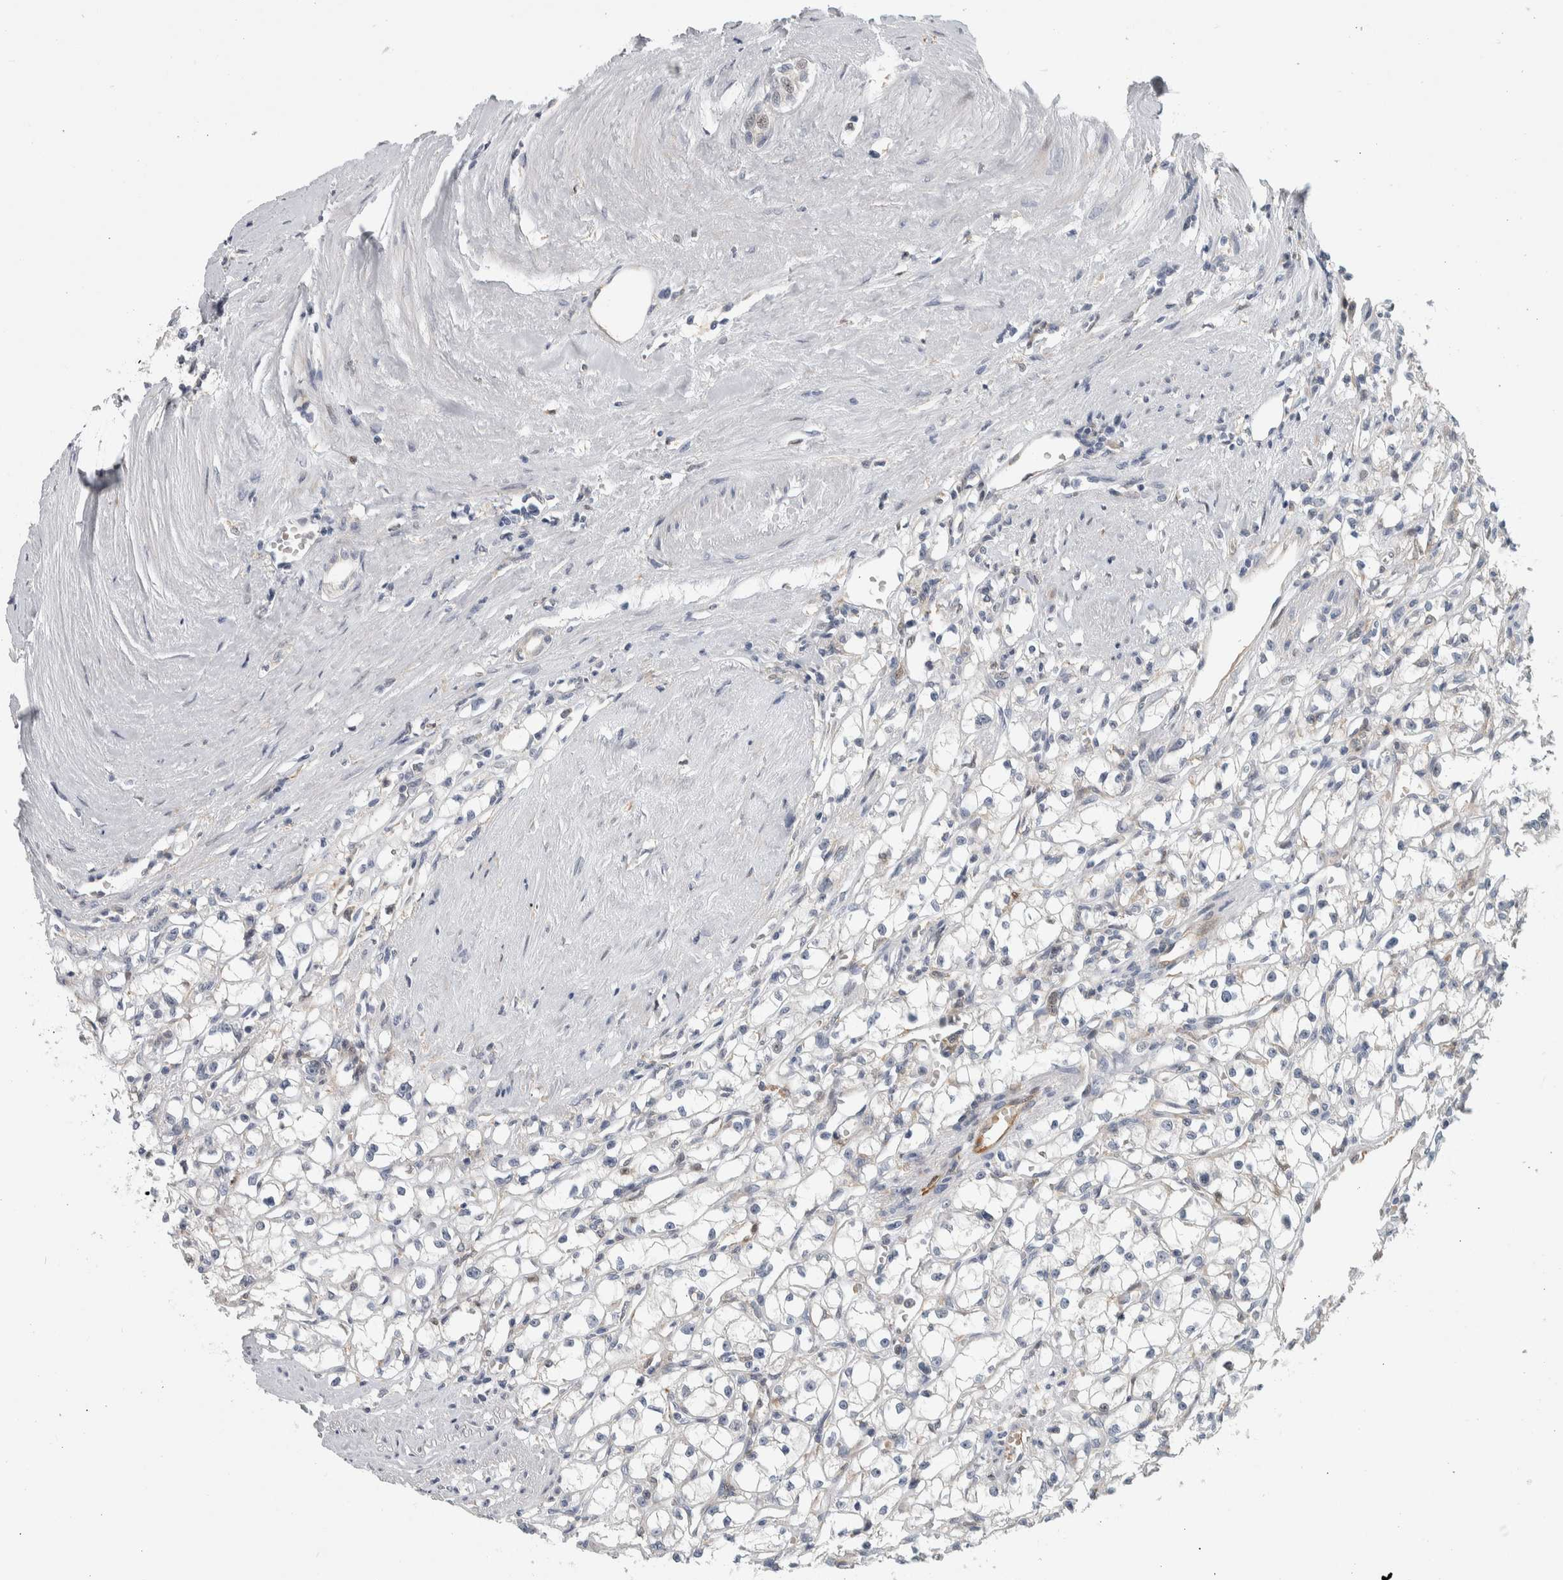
{"staining": {"intensity": "negative", "quantity": "none", "location": "none"}, "tissue": "renal cancer", "cell_type": "Tumor cells", "image_type": "cancer", "snomed": [{"axis": "morphology", "description": "Adenocarcinoma, NOS"}, {"axis": "topography", "description": "Kidney"}], "caption": "A high-resolution image shows immunohistochemistry (IHC) staining of adenocarcinoma (renal), which reveals no significant positivity in tumor cells.", "gene": "MSL1", "patient": {"sex": "male", "age": 56}}